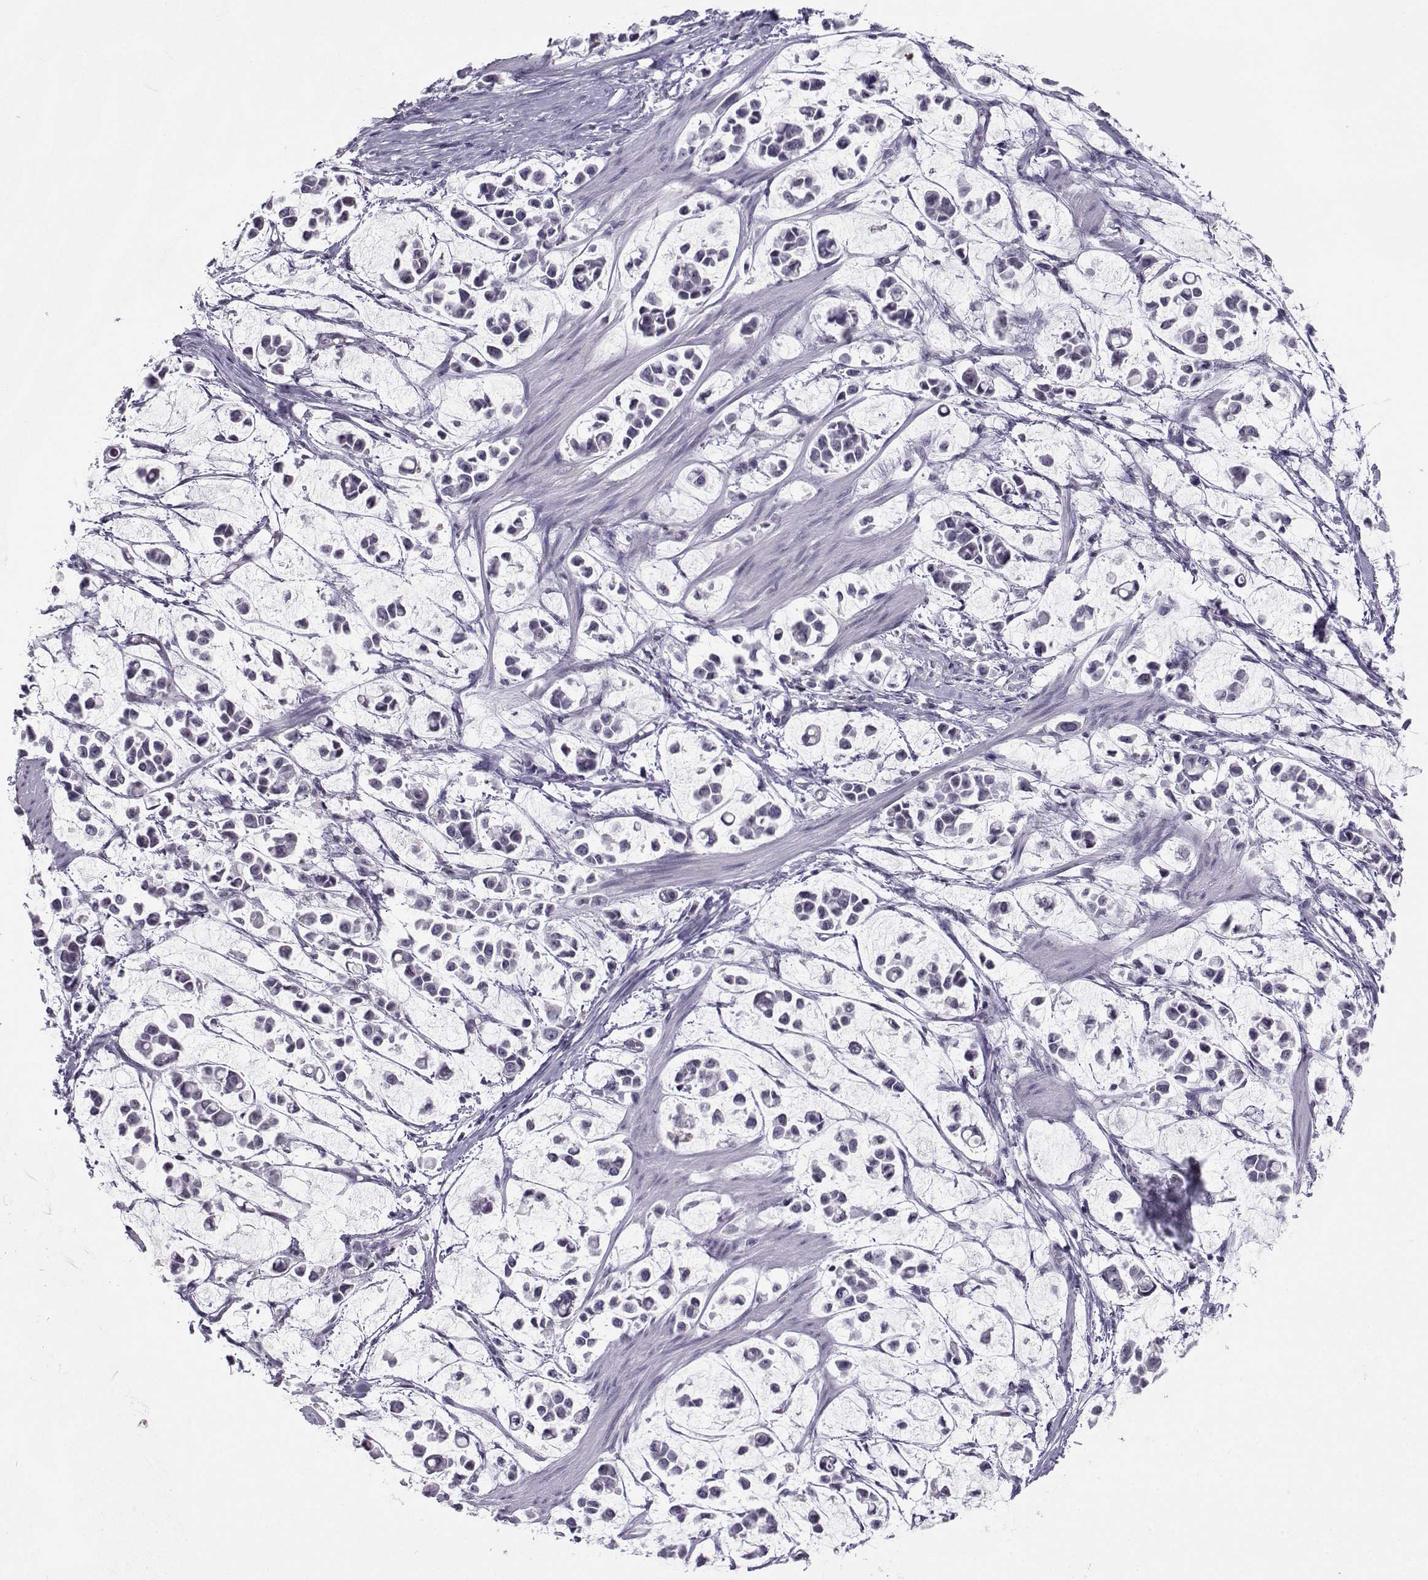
{"staining": {"intensity": "negative", "quantity": "none", "location": "none"}, "tissue": "stomach cancer", "cell_type": "Tumor cells", "image_type": "cancer", "snomed": [{"axis": "morphology", "description": "Adenocarcinoma, NOS"}, {"axis": "topography", "description": "Stomach"}], "caption": "Stomach adenocarcinoma was stained to show a protein in brown. There is no significant staining in tumor cells.", "gene": "LHX1", "patient": {"sex": "male", "age": 82}}